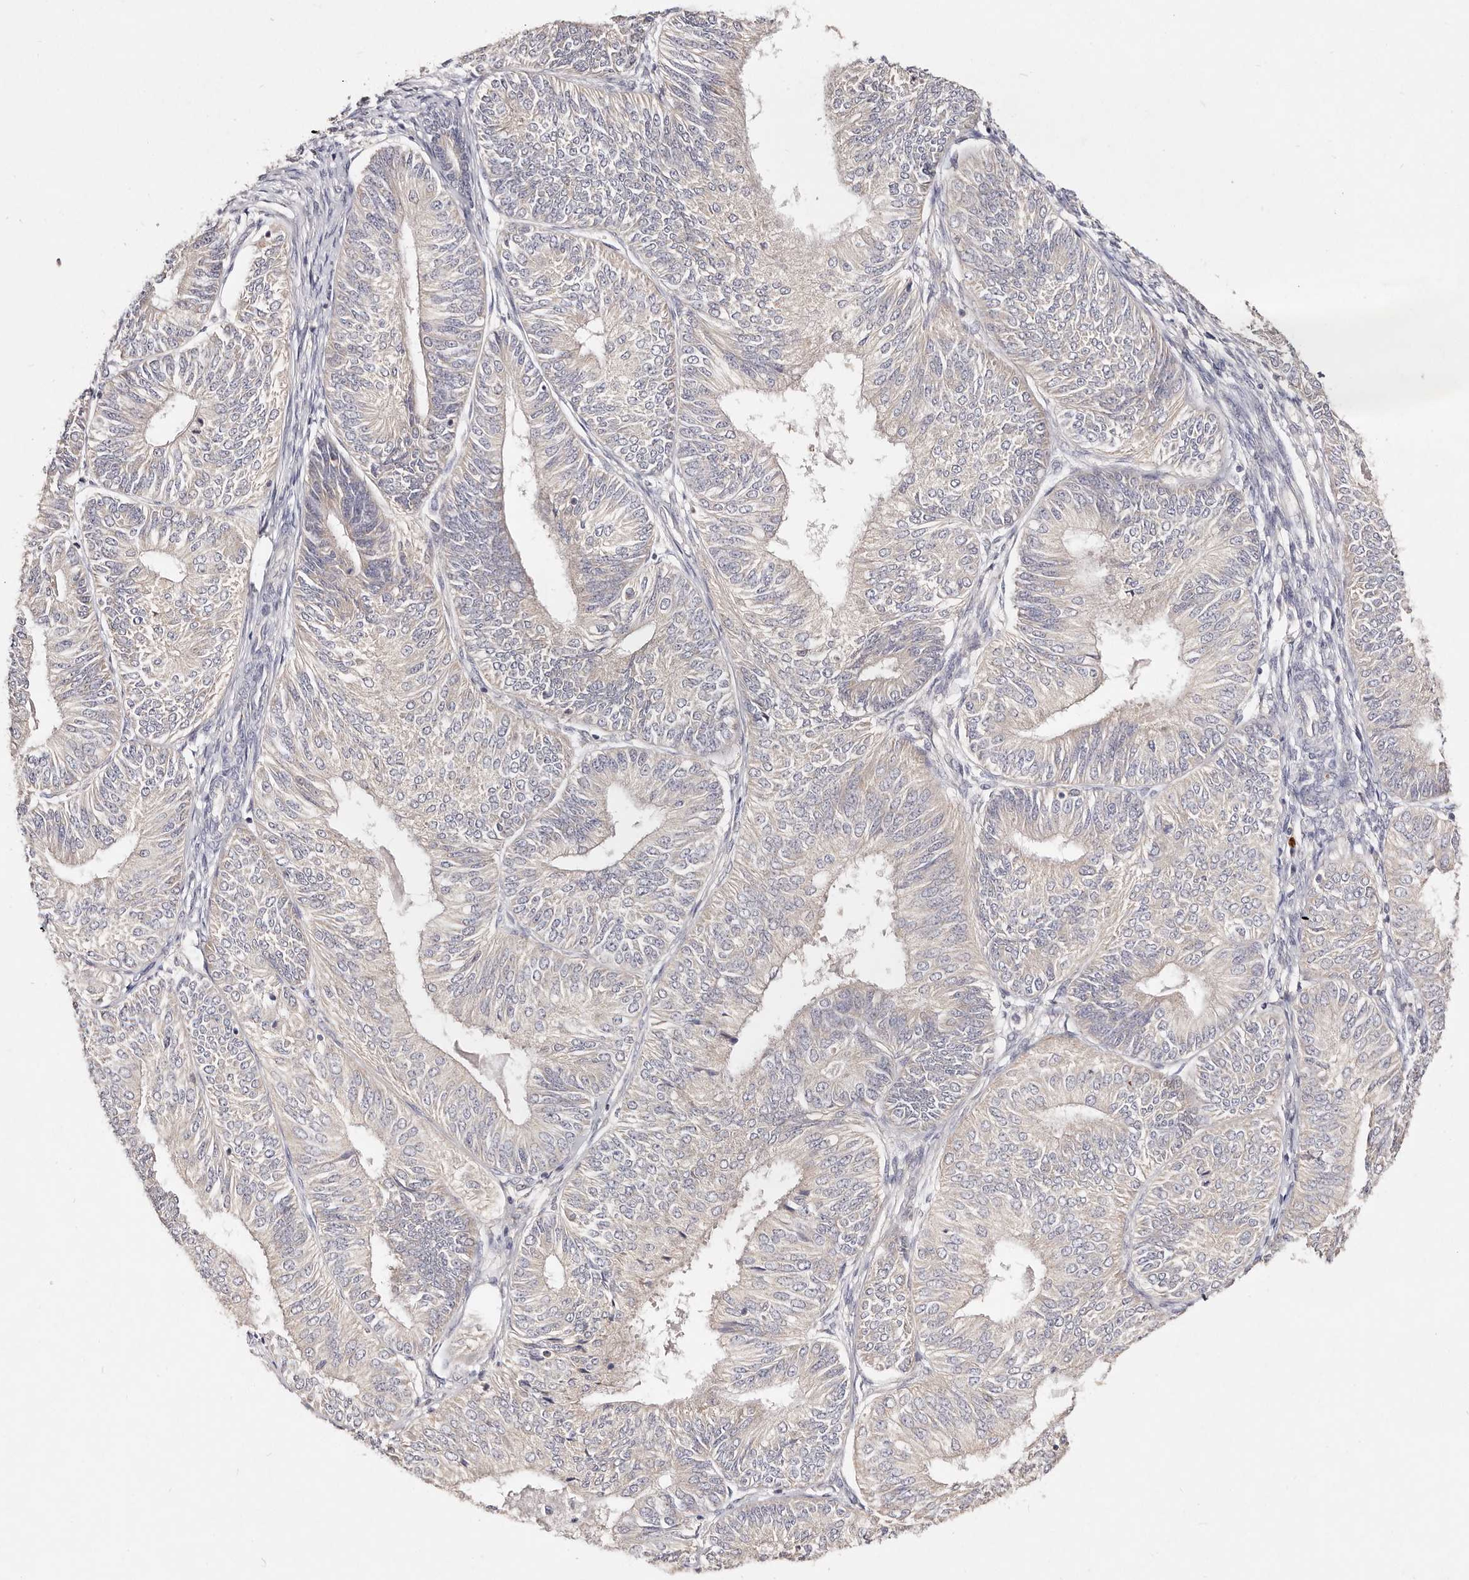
{"staining": {"intensity": "weak", "quantity": "<25%", "location": "cytoplasmic/membranous"}, "tissue": "endometrial cancer", "cell_type": "Tumor cells", "image_type": "cancer", "snomed": [{"axis": "morphology", "description": "Adenocarcinoma, NOS"}, {"axis": "topography", "description": "Endometrium"}], "caption": "Endometrial cancer stained for a protein using IHC shows no positivity tumor cells.", "gene": "VIPAS39", "patient": {"sex": "female", "age": 58}}